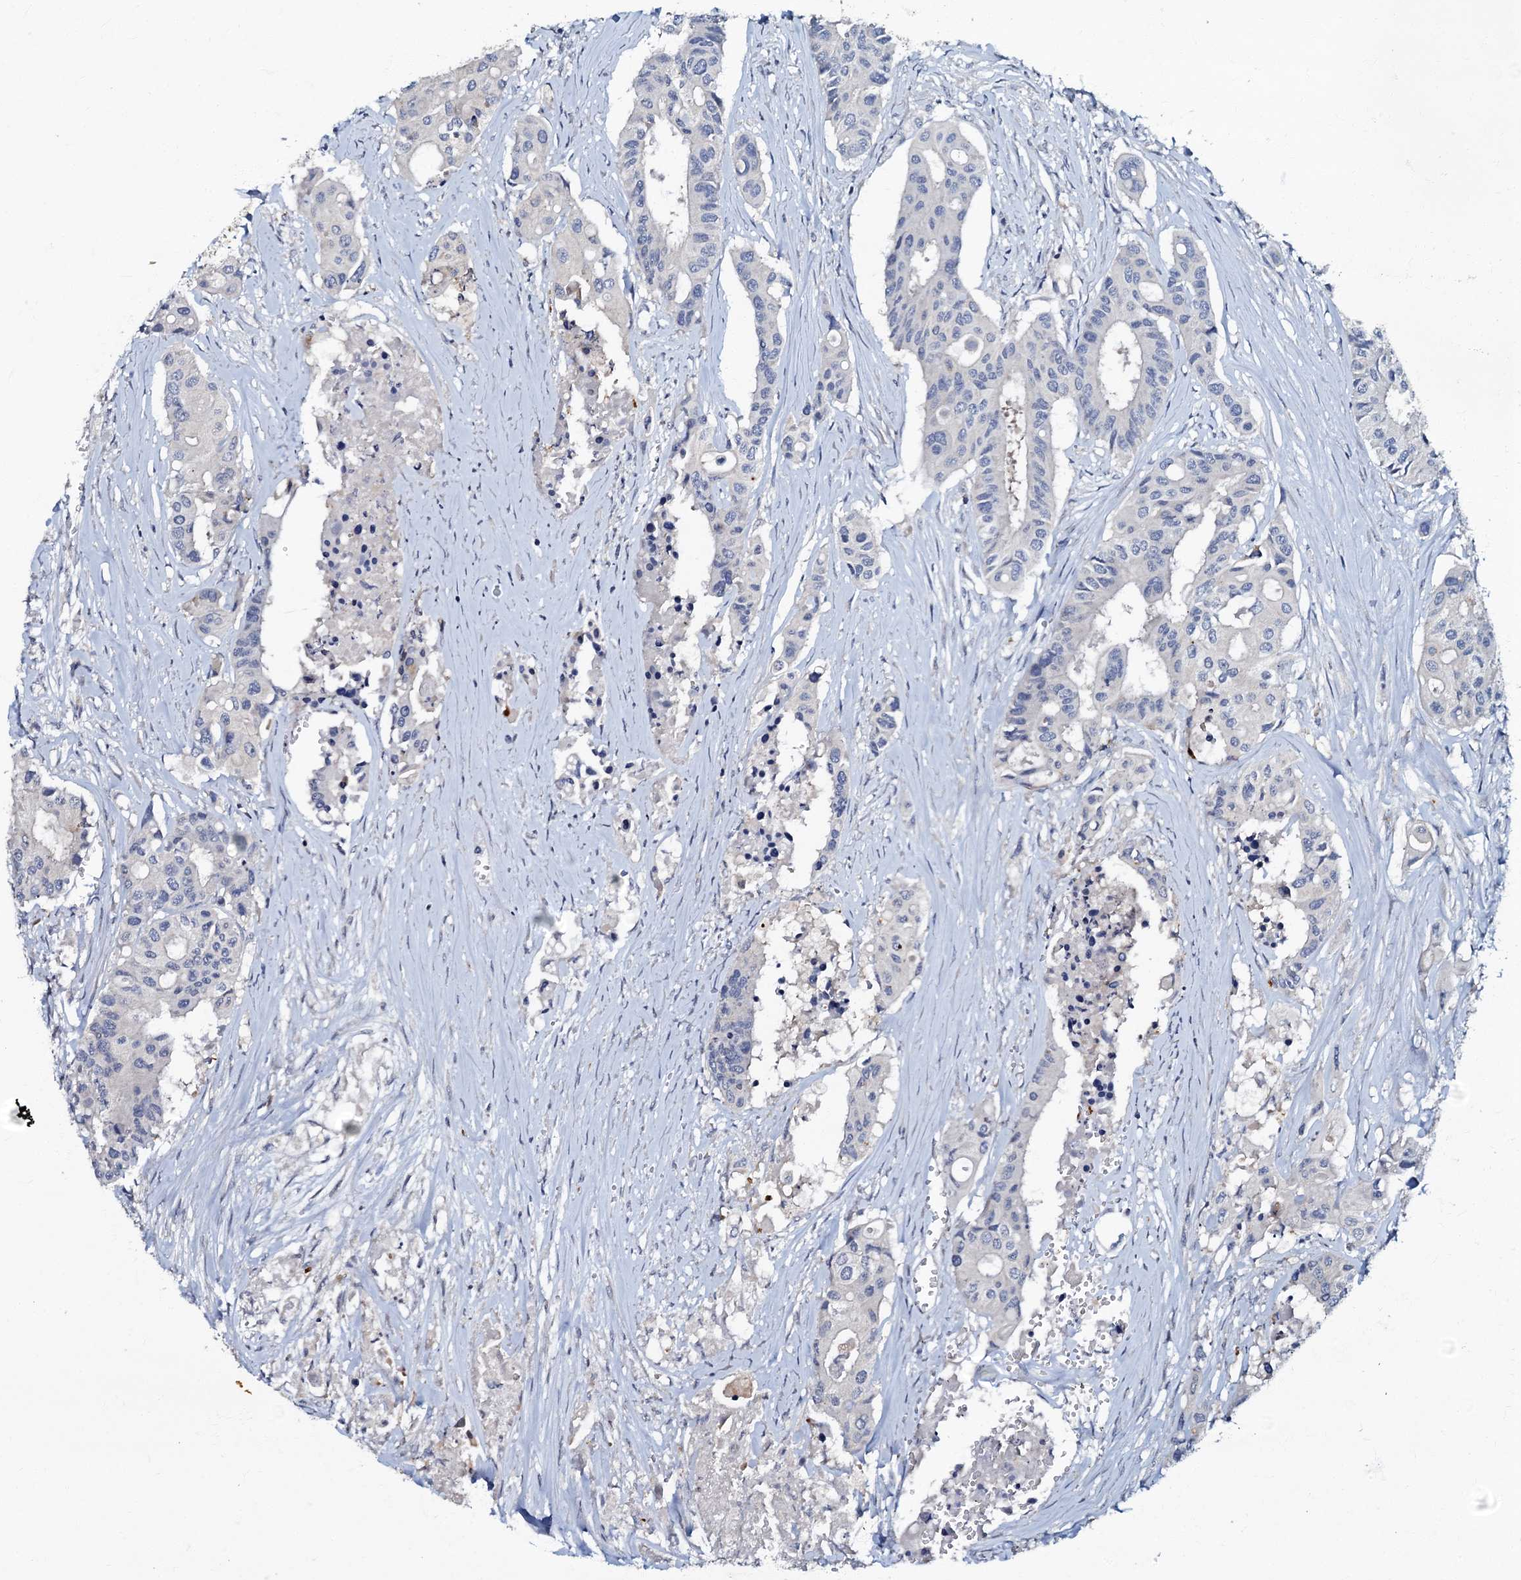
{"staining": {"intensity": "negative", "quantity": "none", "location": "none"}, "tissue": "colorectal cancer", "cell_type": "Tumor cells", "image_type": "cancer", "snomed": [{"axis": "morphology", "description": "Adenocarcinoma, NOS"}, {"axis": "topography", "description": "Colon"}], "caption": "Human colorectal cancer stained for a protein using immunohistochemistry (IHC) displays no expression in tumor cells.", "gene": "OLAH", "patient": {"sex": "male", "age": 77}}